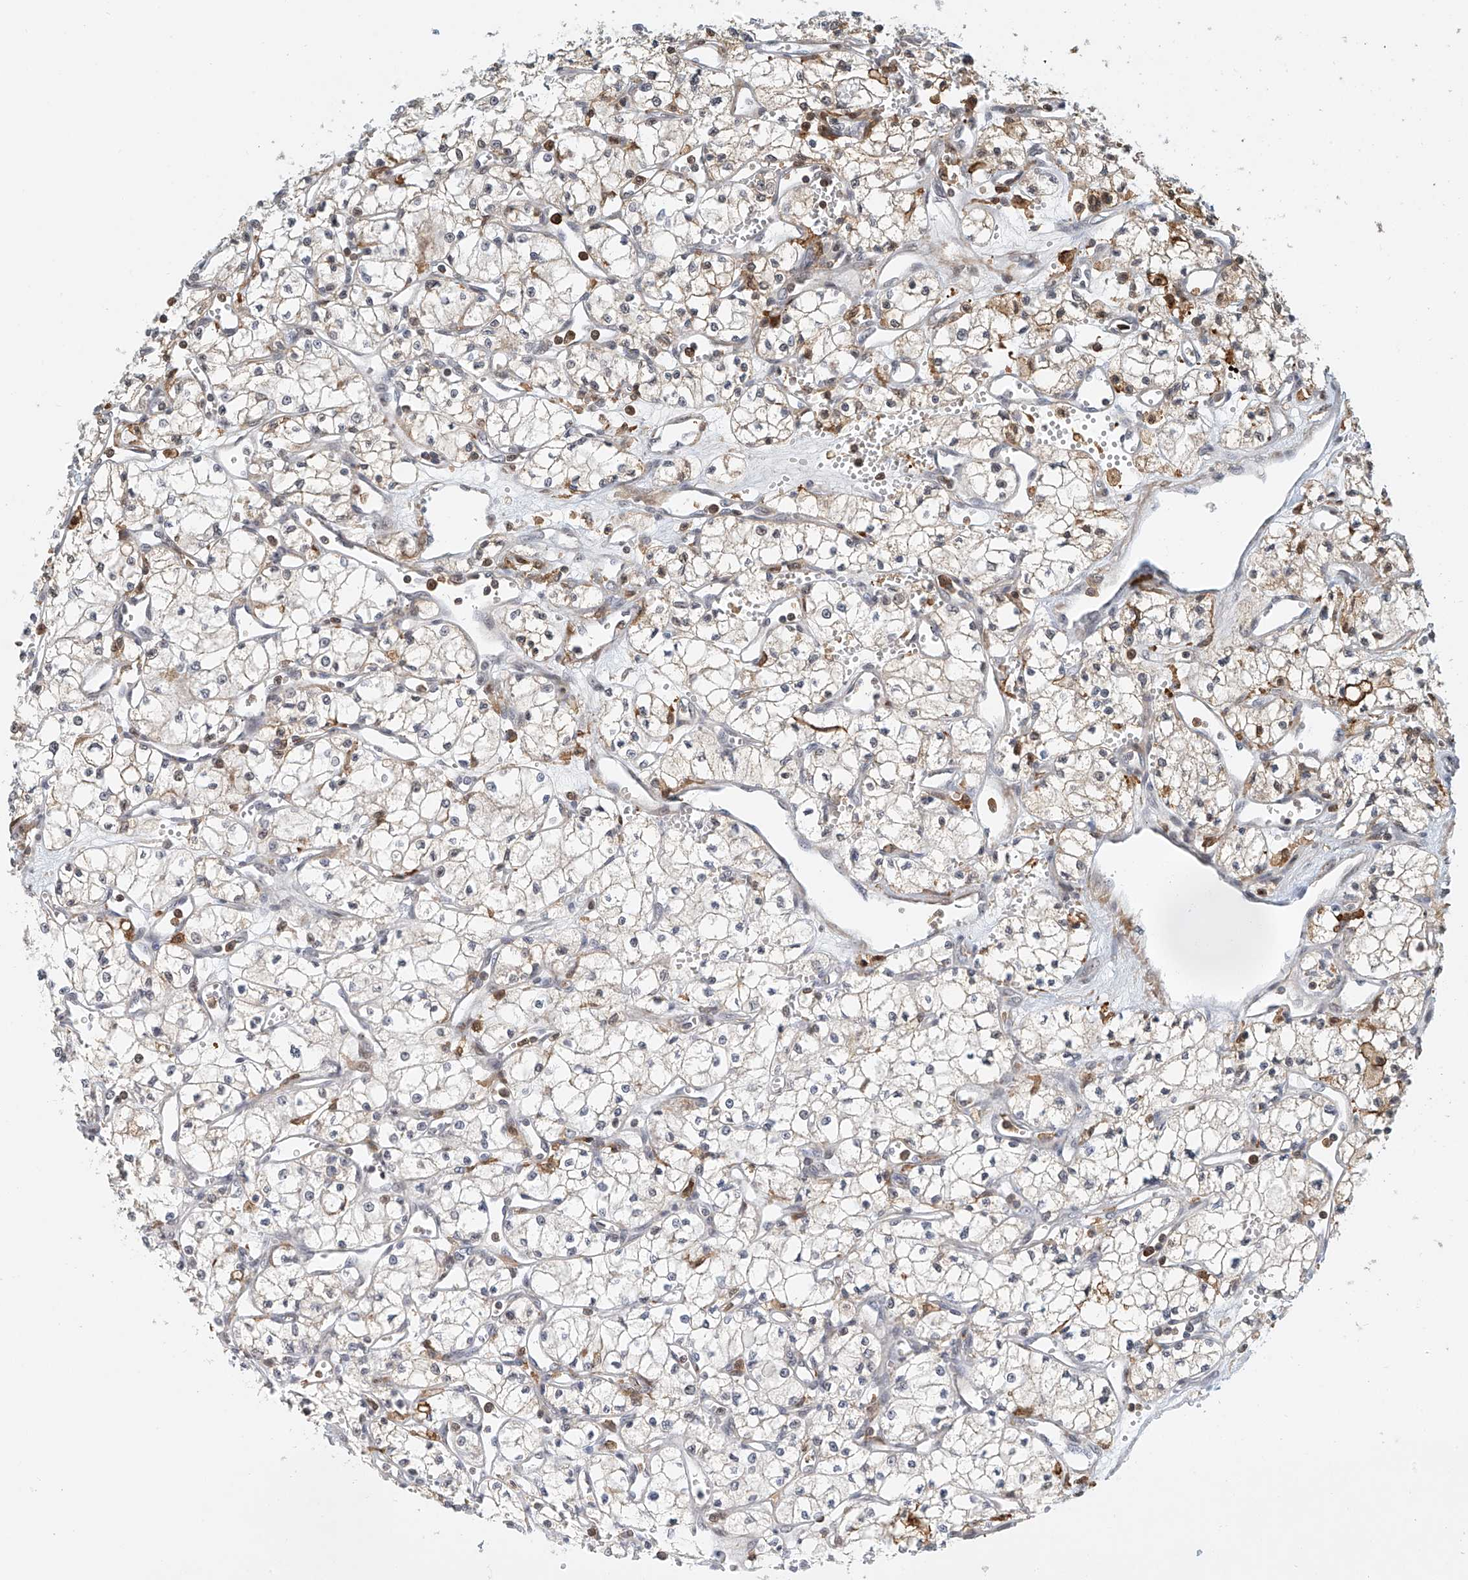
{"staining": {"intensity": "negative", "quantity": "none", "location": "none"}, "tissue": "renal cancer", "cell_type": "Tumor cells", "image_type": "cancer", "snomed": [{"axis": "morphology", "description": "Adenocarcinoma, NOS"}, {"axis": "topography", "description": "Kidney"}], "caption": "DAB immunohistochemical staining of renal cancer shows no significant expression in tumor cells.", "gene": "MICAL1", "patient": {"sex": "male", "age": 59}}